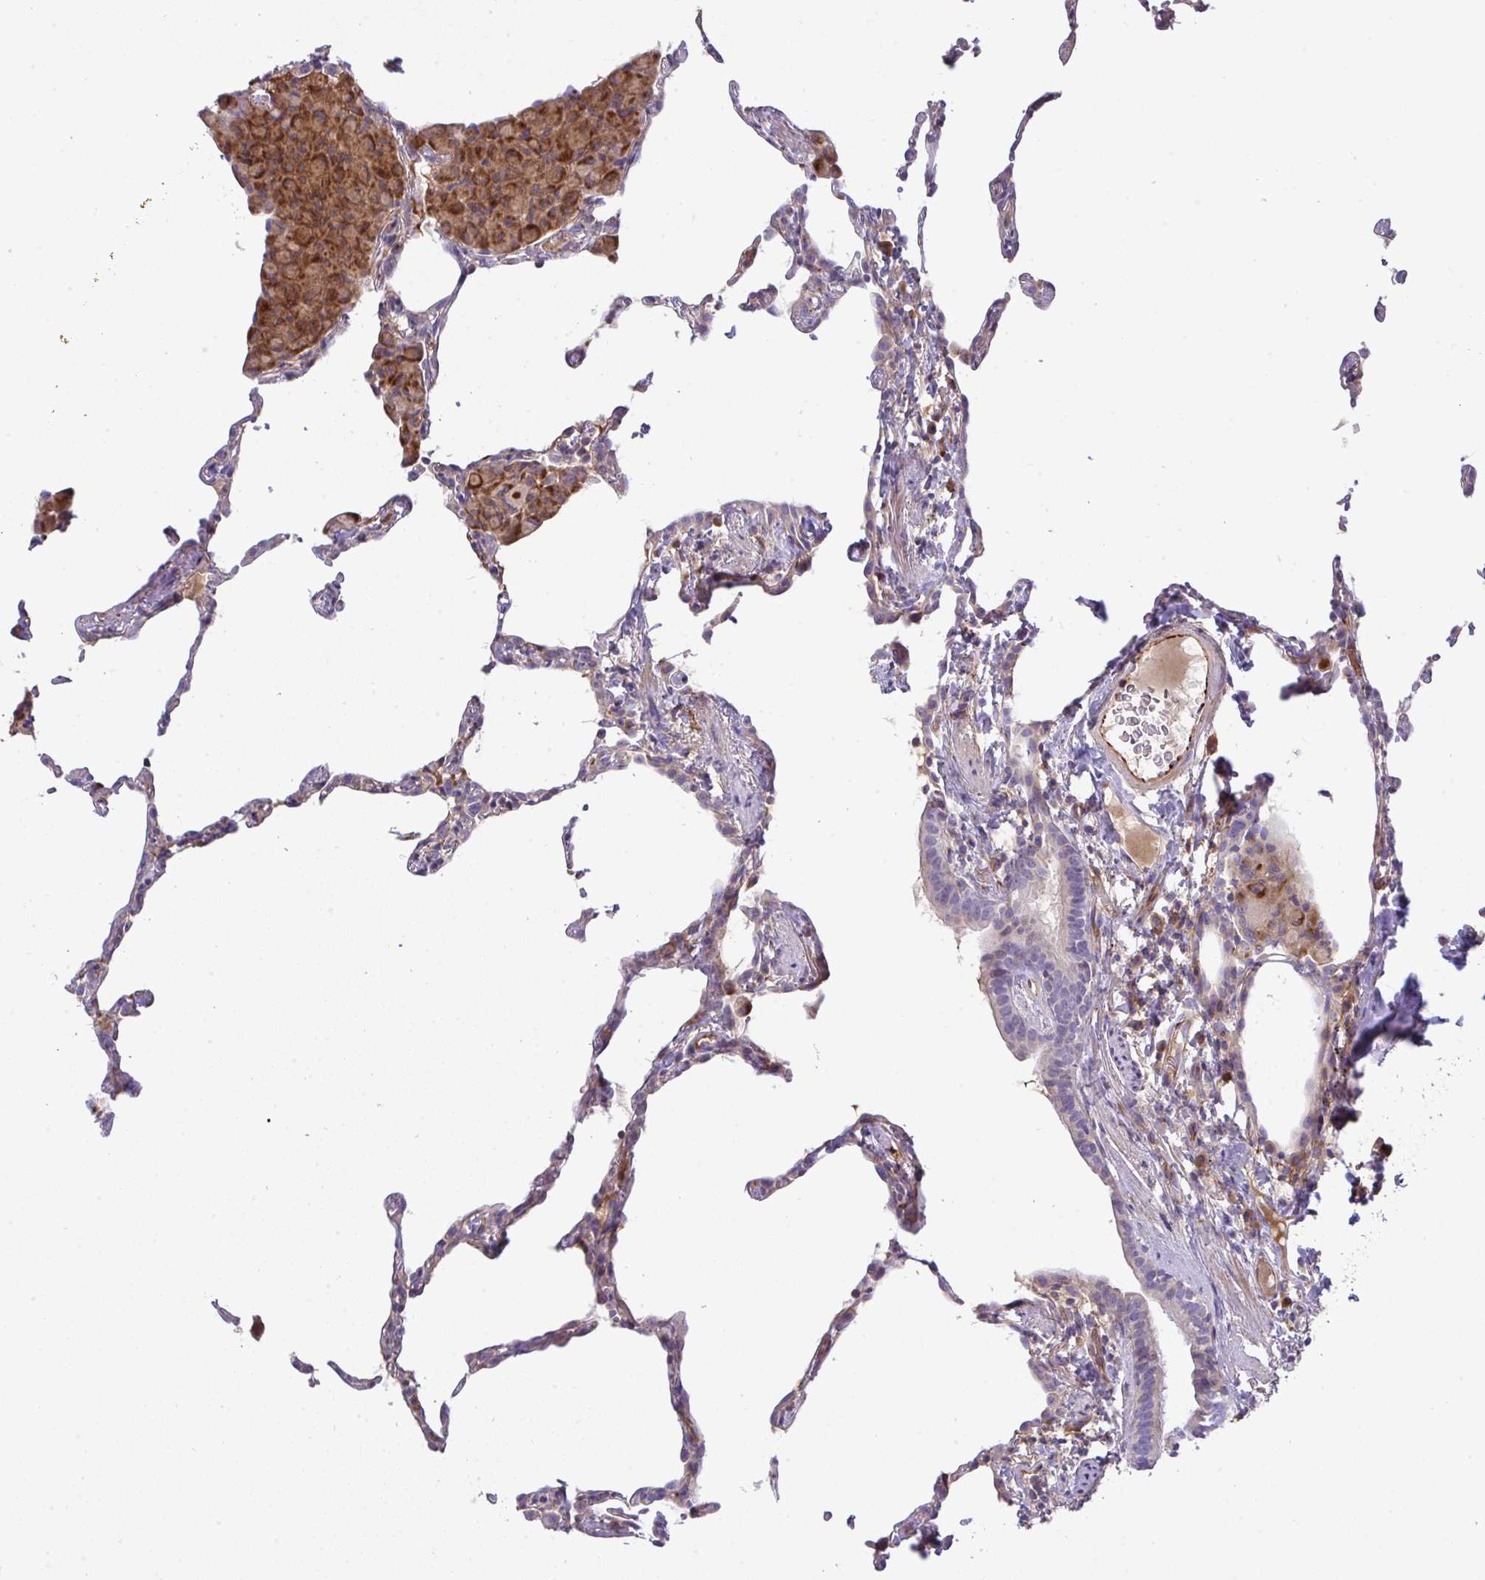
{"staining": {"intensity": "negative", "quantity": "none", "location": "none"}, "tissue": "lung", "cell_type": "Alveolar cells", "image_type": "normal", "snomed": [{"axis": "morphology", "description": "Normal tissue, NOS"}, {"axis": "topography", "description": "Lung"}], "caption": "This is an immunohistochemistry histopathology image of benign lung. There is no staining in alveolar cells.", "gene": "GRID2", "patient": {"sex": "female", "age": 57}}